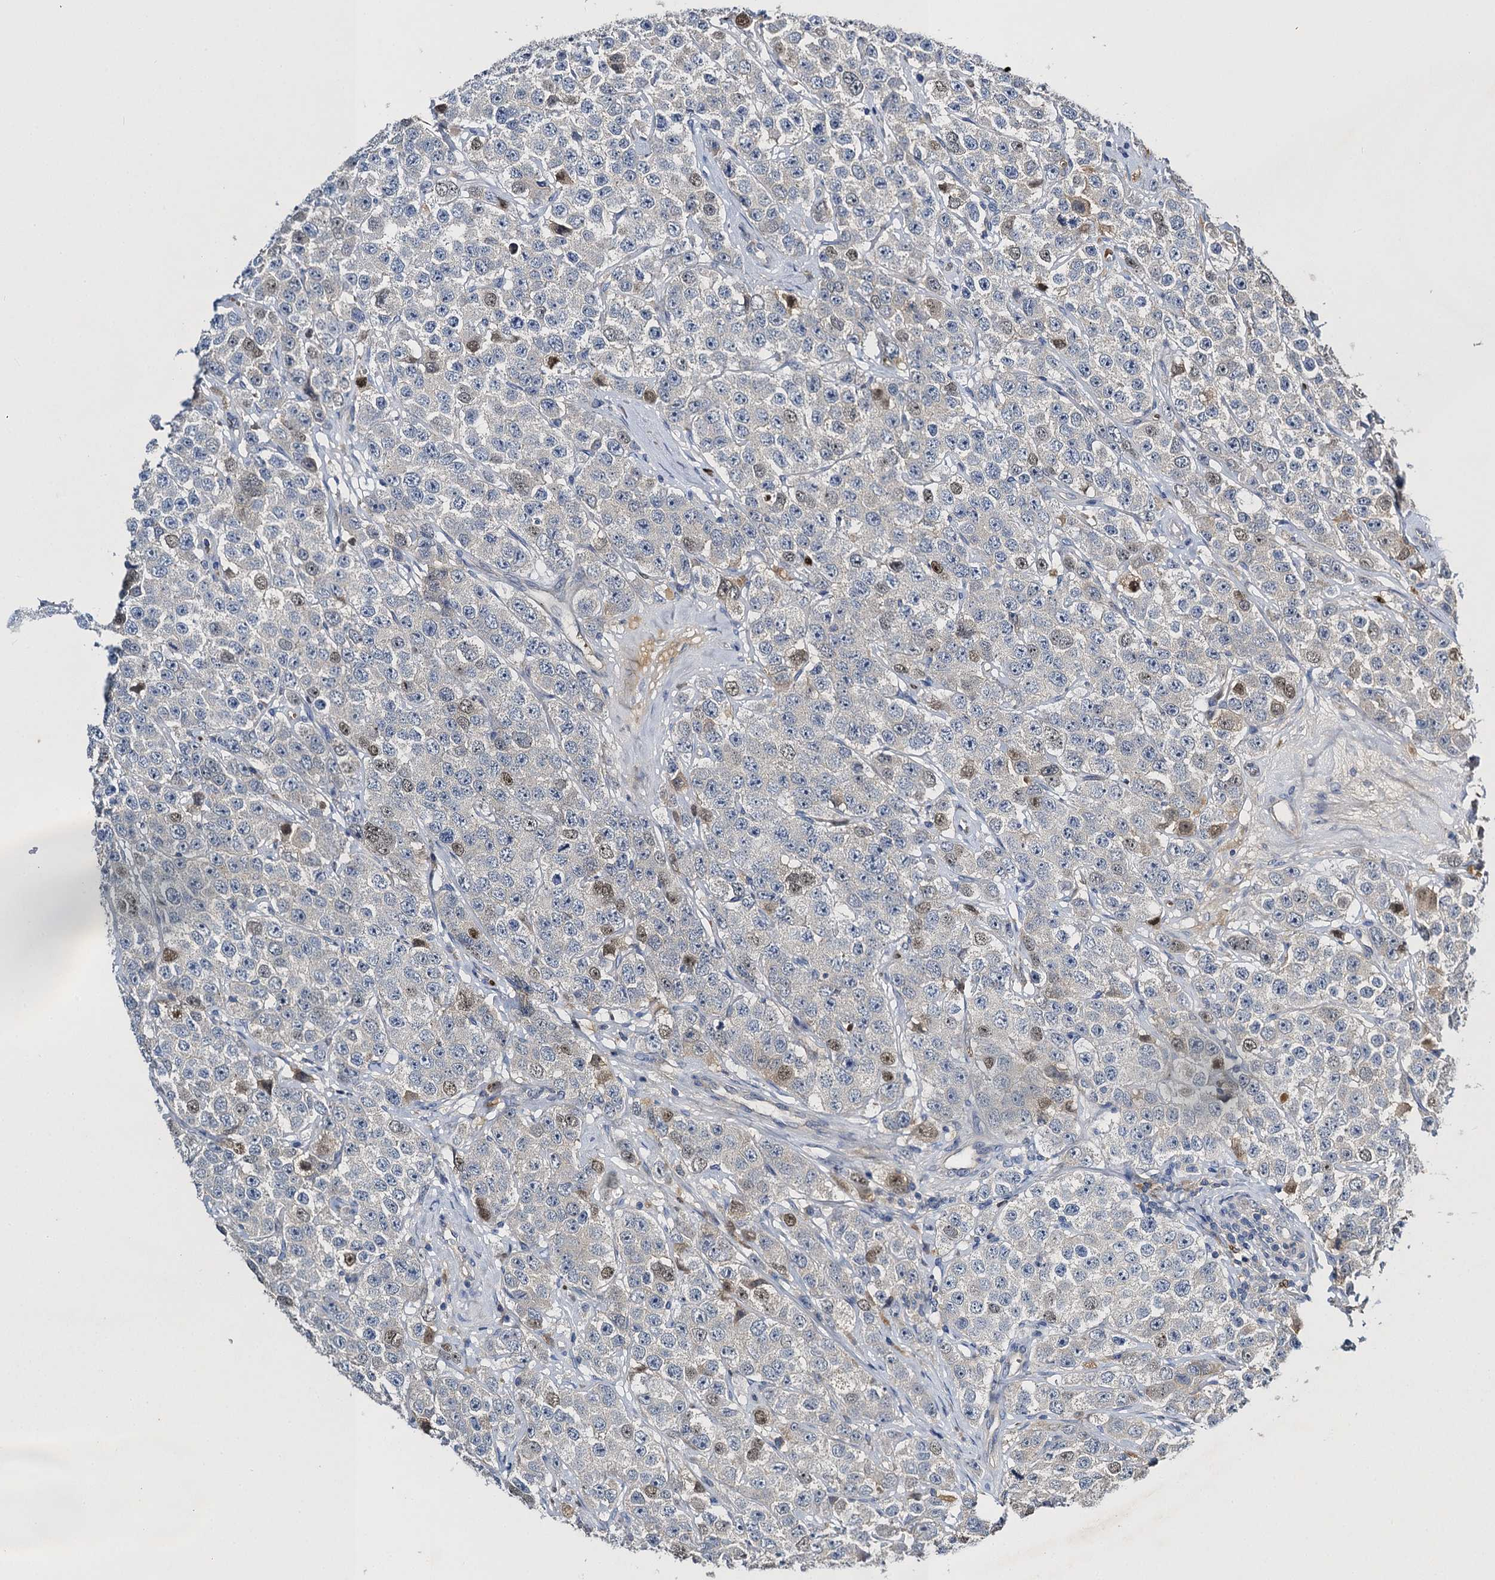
{"staining": {"intensity": "moderate", "quantity": "<25%", "location": "nuclear"}, "tissue": "testis cancer", "cell_type": "Tumor cells", "image_type": "cancer", "snomed": [{"axis": "morphology", "description": "Seminoma, NOS"}, {"axis": "topography", "description": "Testis"}], "caption": "Immunohistochemical staining of testis seminoma reveals moderate nuclear protein expression in about <25% of tumor cells.", "gene": "SLC11A2", "patient": {"sex": "male", "age": 28}}